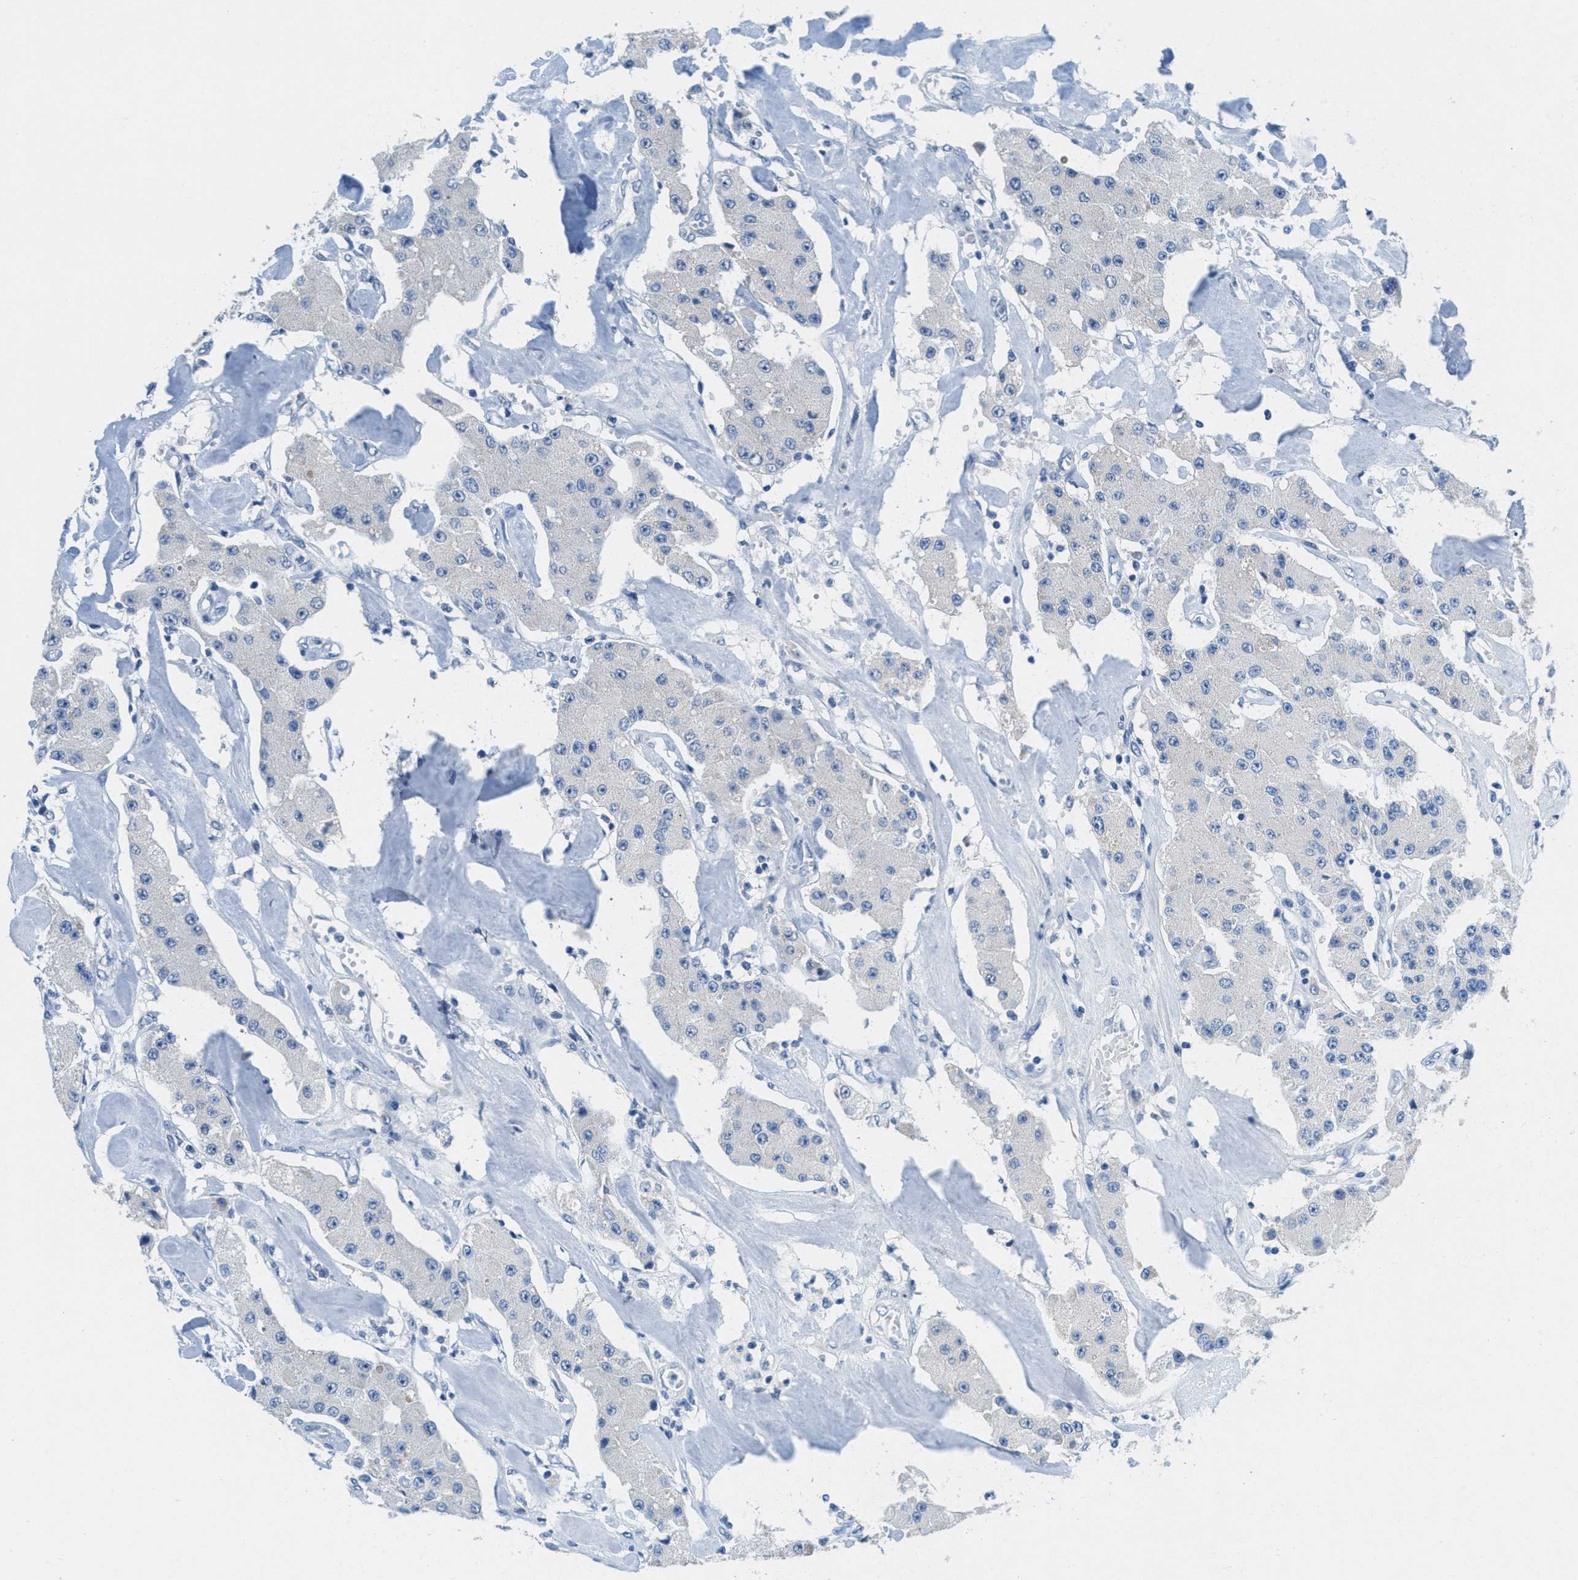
{"staining": {"intensity": "negative", "quantity": "none", "location": "none"}, "tissue": "carcinoid", "cell_type": "Tumor cells", "image_type": "cancer", "snomed": [{"axis": "morphology", "description": "Carcinoid, malignant, NOS"}, {"axis": "topography", "description": "Pancreas"}], "caption": "The immunohistochemistry (IHC) image has no significant expression in tumor cells of carcinoid (malignant) tissue.", "gene": "A2M", "patient": {"sex": "male", "age": 41}}